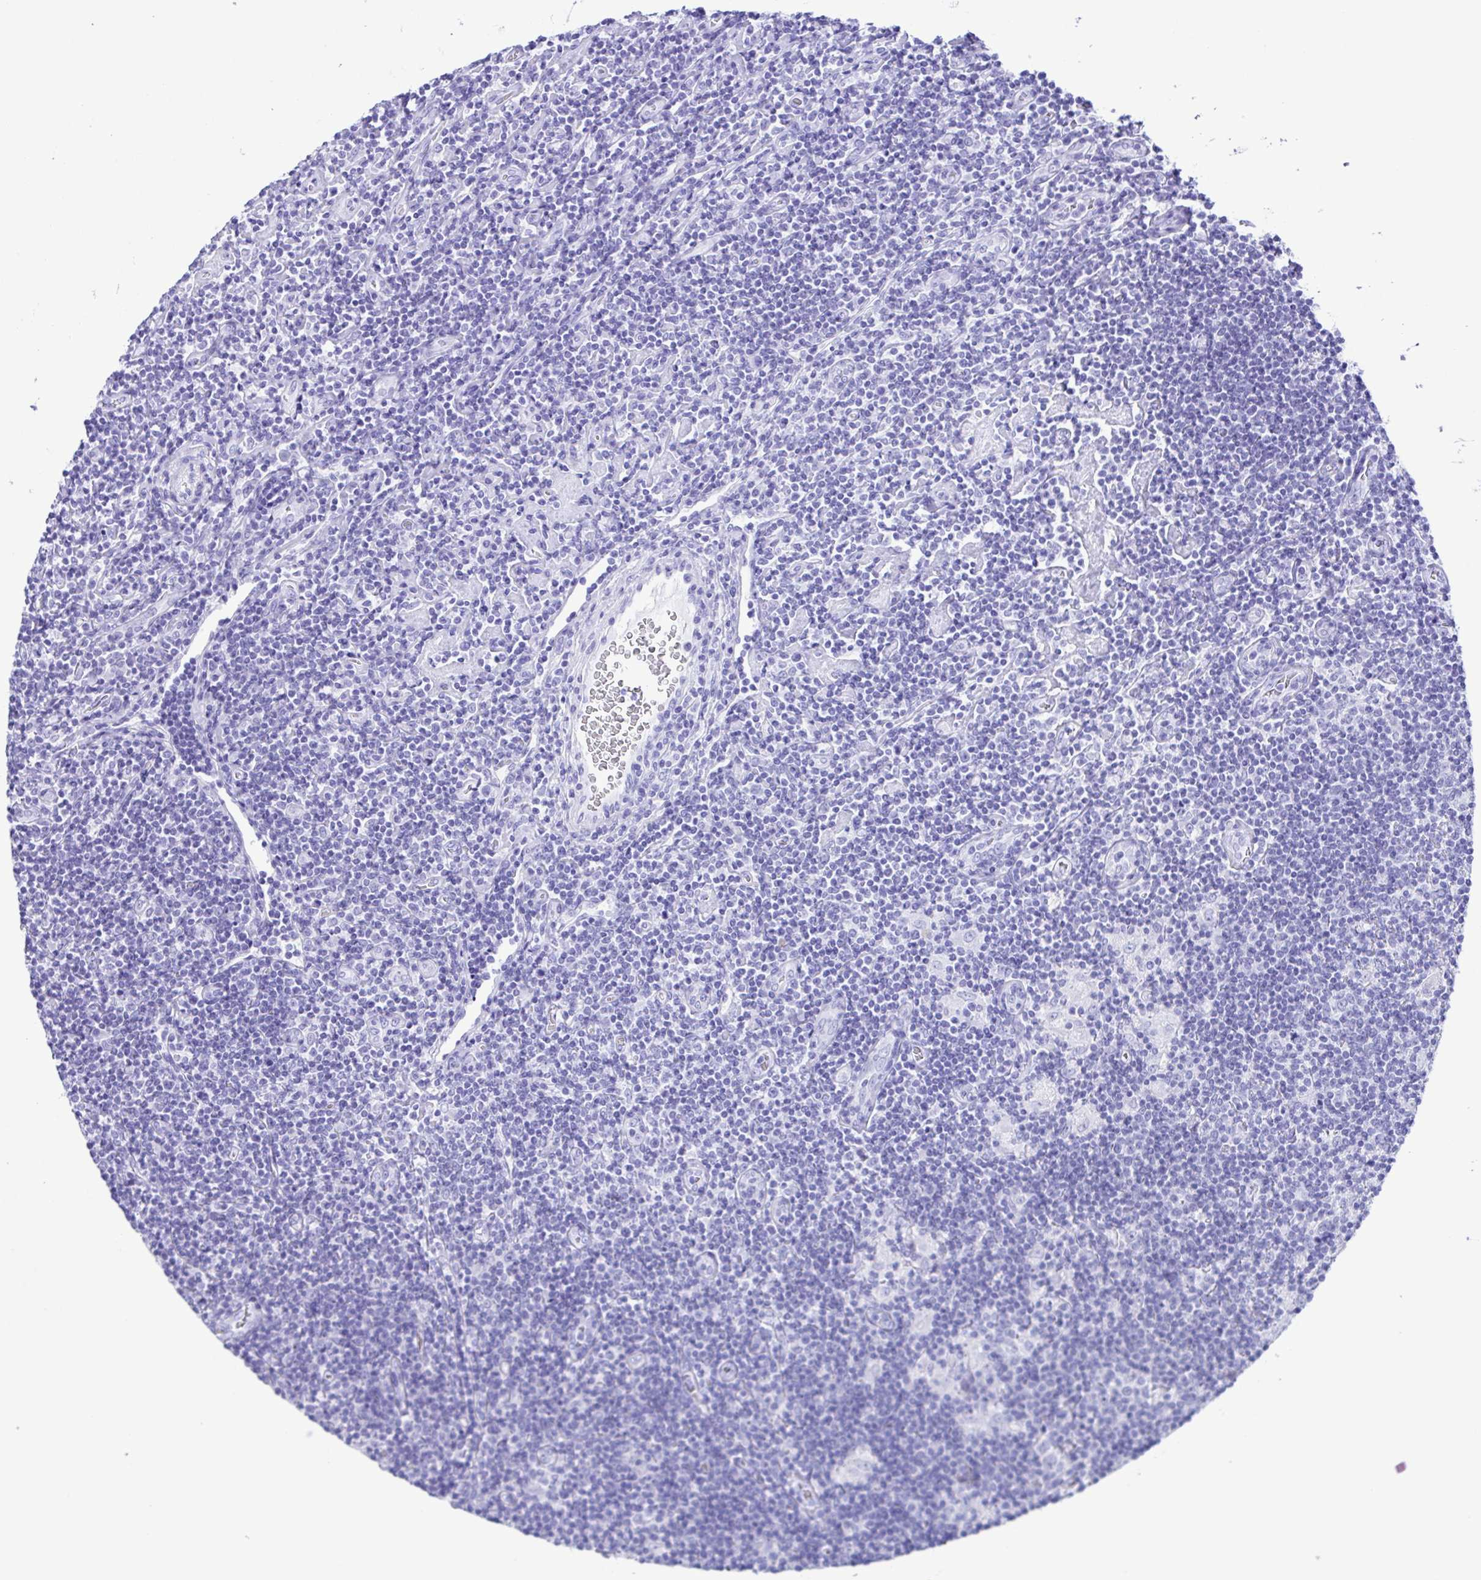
{"staining": {"intensity": "negative", "quantity": "none", "location": "none"}, "tissue": "lymphoma", "cell_type": "Tumor cells", "image_type": "cancer", "snomed": [{"axis": "morphology", "description": "Hodgkin's disease, NOS"}, {"axis": "topography", "description": "Lymph node"}], "caption": "Immunohistochemical staining of human lymphoma exhibits no significant positivity in tumor cells.", "gene": "ERP27", "patient": {"sex": "male", "age": 40}}